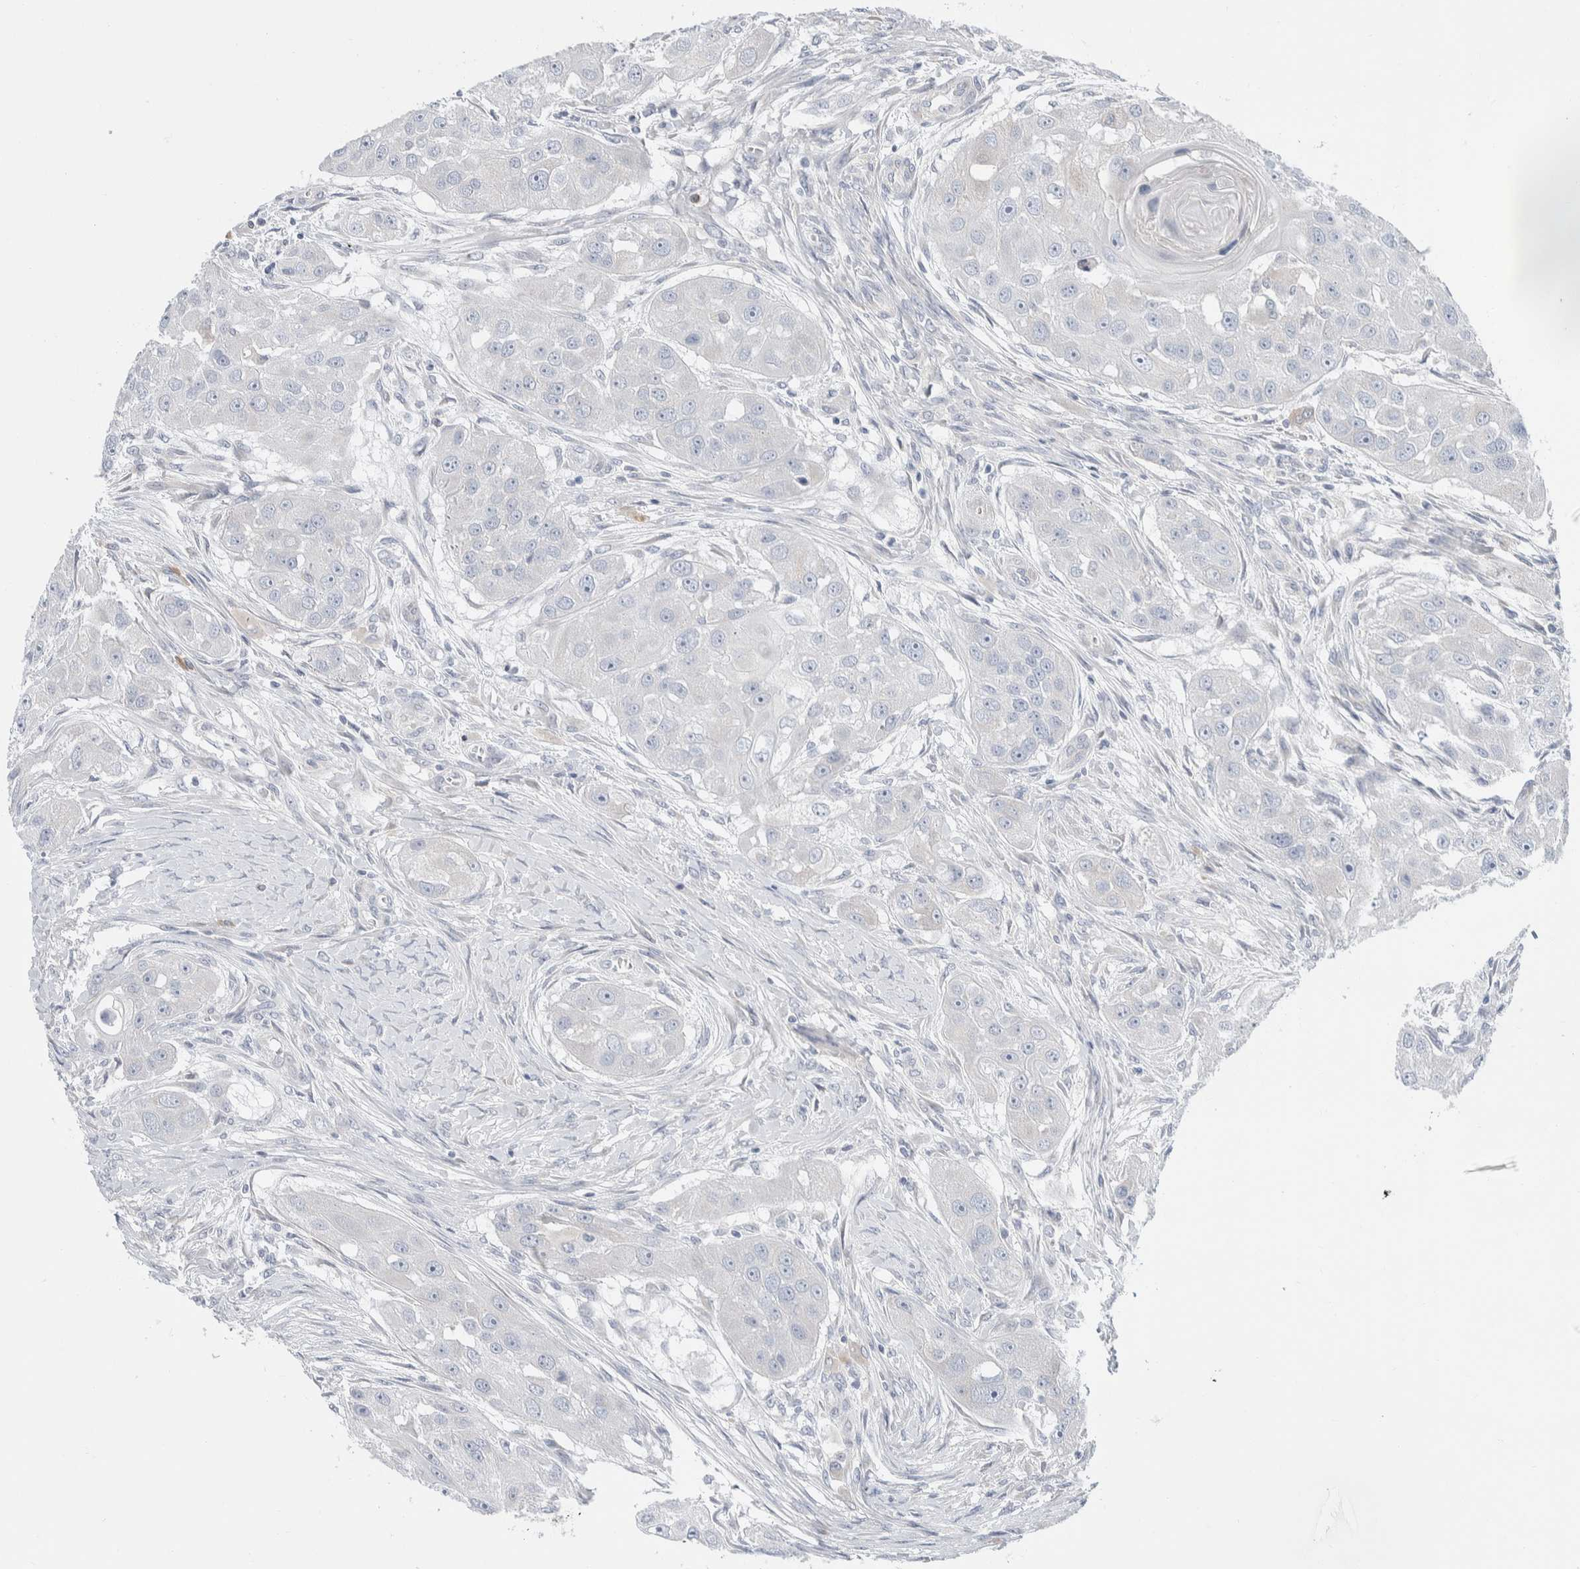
{"staining": {"intensity": "negative", "quantity": "none", "location": "none"}, "tissue": "head and neck cancer", "cell_type": "Tumor cells", "image_type": "cancer", "snomed": [{"axis": "morphology", "description": "Normal tissue, NOS"}, {"axis": "morphology", "description": "Squamous cell carcinoma, NOS"}, {"axis": "topography", "description": "Skeletal muscle"}, {"axis": "topography", "description": "Head-Neck"}], "caption": "A high-resolution histopathology image shows immunohistochemistry staining of squamous cell carcinoma (head and neck), which reveals no significant expression in tumor cells.", "gene": "RUSF1", "patient": {"sex": "male", "age": 51}}